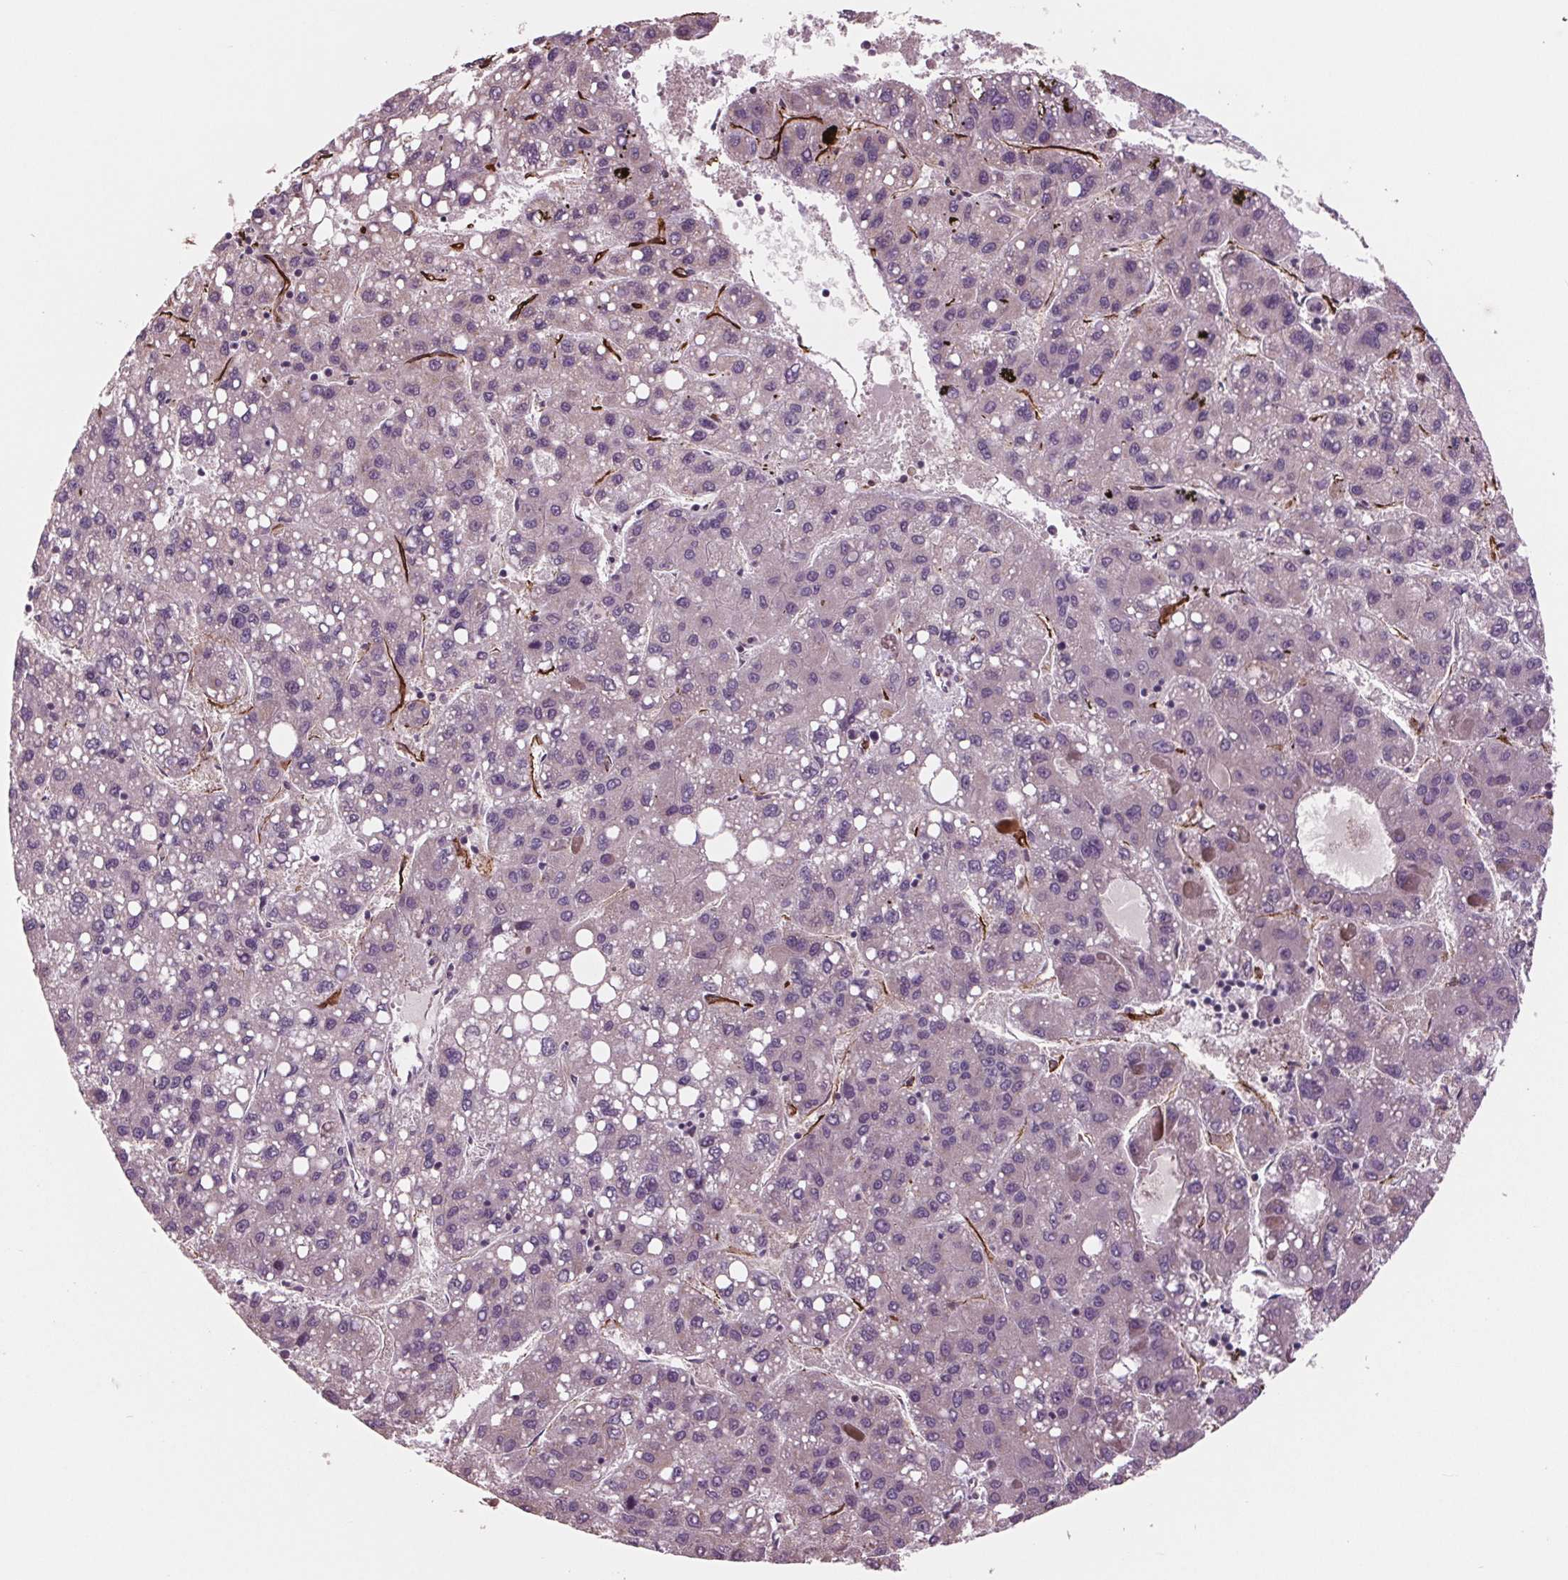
{"staining": {"intensity": "negative", "quantity": "none", "location": "none"}, "tissue": "liver cancer", "cell_type": "Tumor cells", "image_type": "cancer", "snomed": [{"axis": "morphology", "description": "Carcinoma, Hepatocellular, NOS"}, {"axis": "topography", "description": "Liver"}], "caption": "Liver cancer was stained to show a protein in brown. There is no significant positivity in tumor cells.", "gene": "MAPK8", "patient": {"sex": "female", "age": 82}}